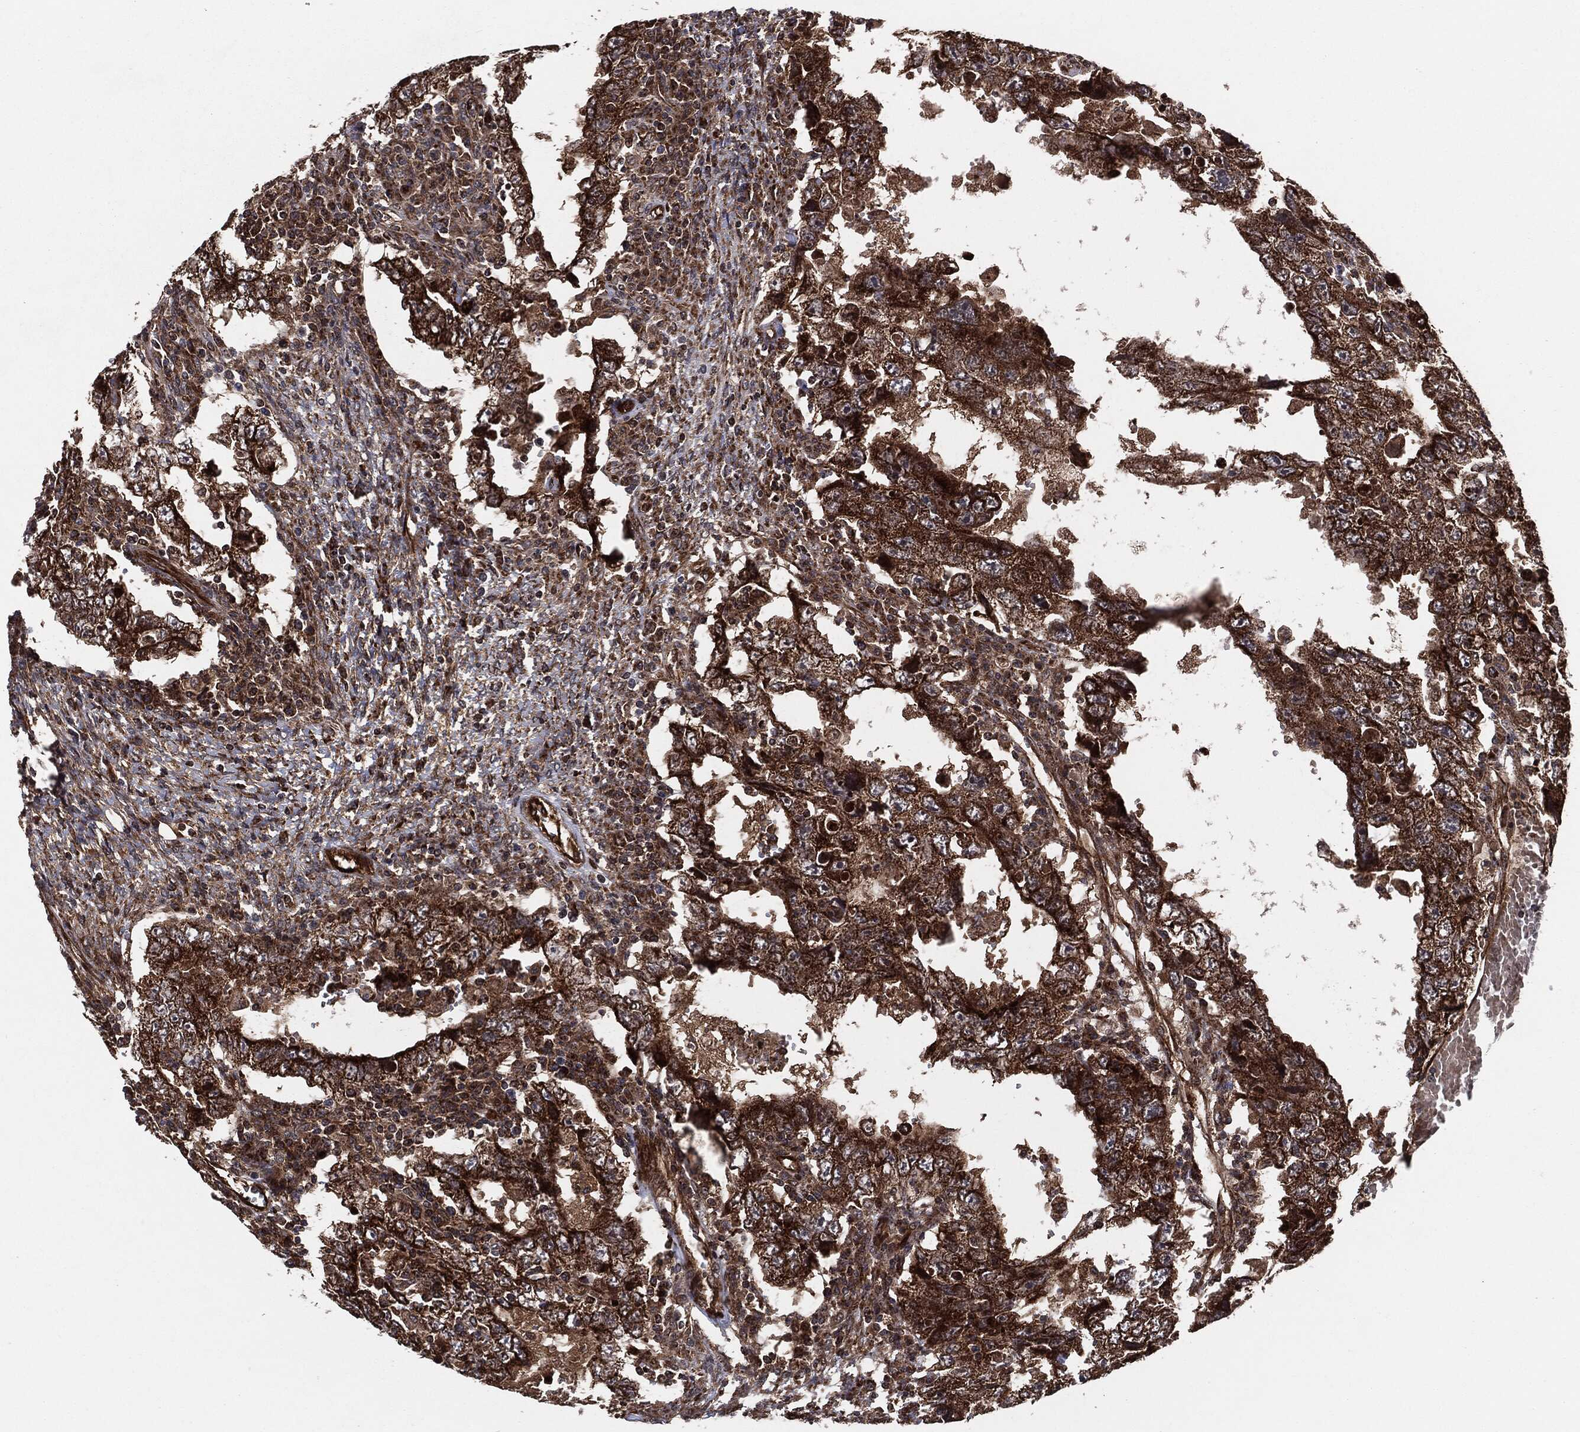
{"staining": {"intensity": "strong", "quantity": ">75%", "location": "cytoplasmic/membranous"}, "tissue": "testis cancer", "cell_type": "Tumor cells", "image_type": "cancer", "snomed": [{"axis": "morphology", "description": "Carcinoma, Embryonal, NOS"}, {"axis": "topography", "description": "Testis"}], "caption": "Testis cancer (embryonal carcinoma) stained for a protein demonstrates strong cytoplasmic/membranous positivity in tumor cells. (IHC, brightfield microscopy, high magnification).", "gene": "BCAR1", "patient": {"sex": "male", "age": 26}}